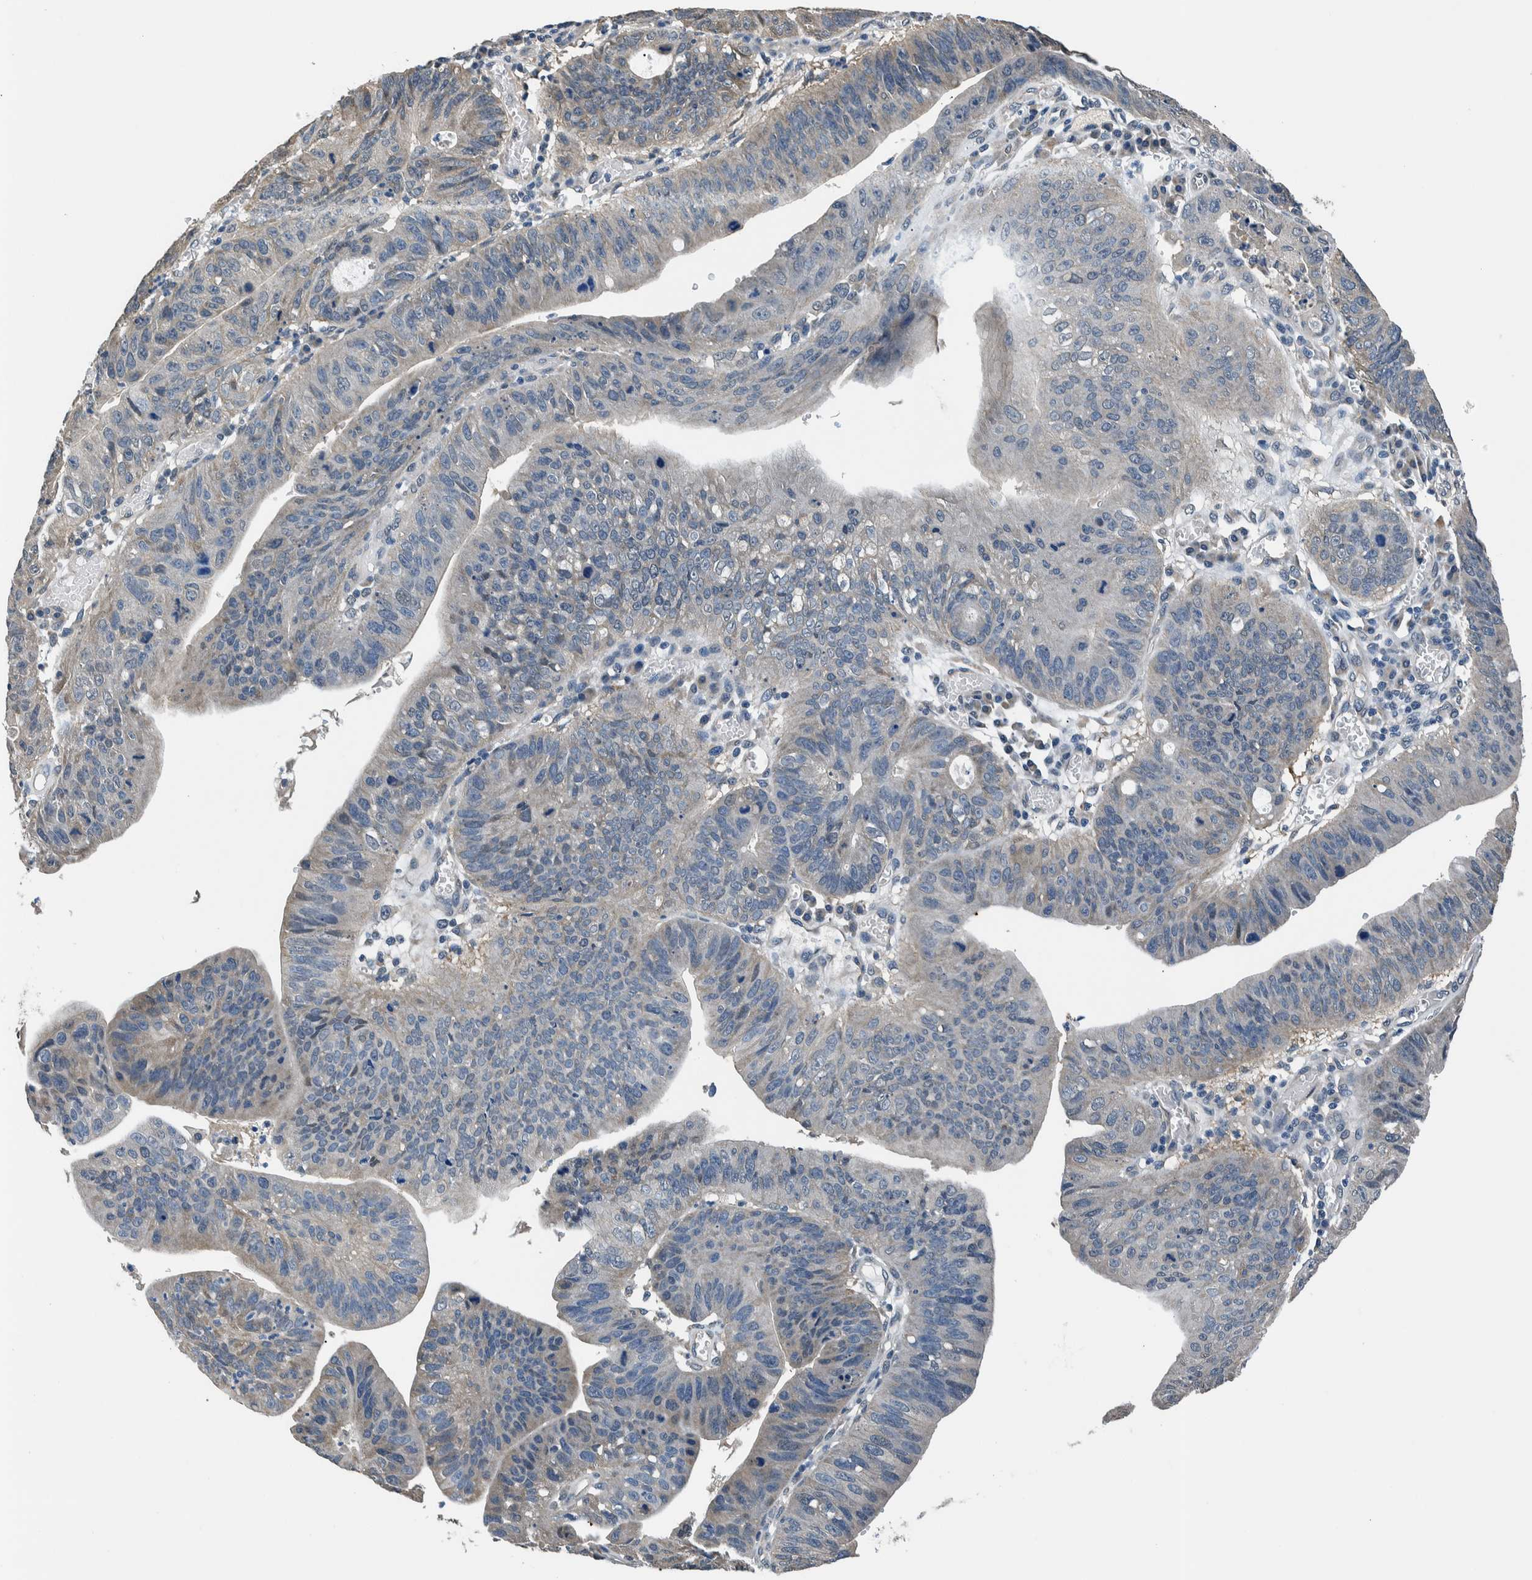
{"staining": {"intensity": "negative", "quantity": "none", "location": "none"}, "tissue": "stomach cancer", "cell_type": "Tumor cells", "image_type": "cancer", "snomed": [{"axis": "morphology", "description": "Adenocarcinoma, NOS"}, {"axis": "topography", "description": "Stomach"}], "caption": "Immunohistochemical staining of stomach cancer (adenocarcinoma) exhibits no significant positivity in tumor cells.", "gene": "NIBAN2", "patient": {"sex": "male", "age": 59}}